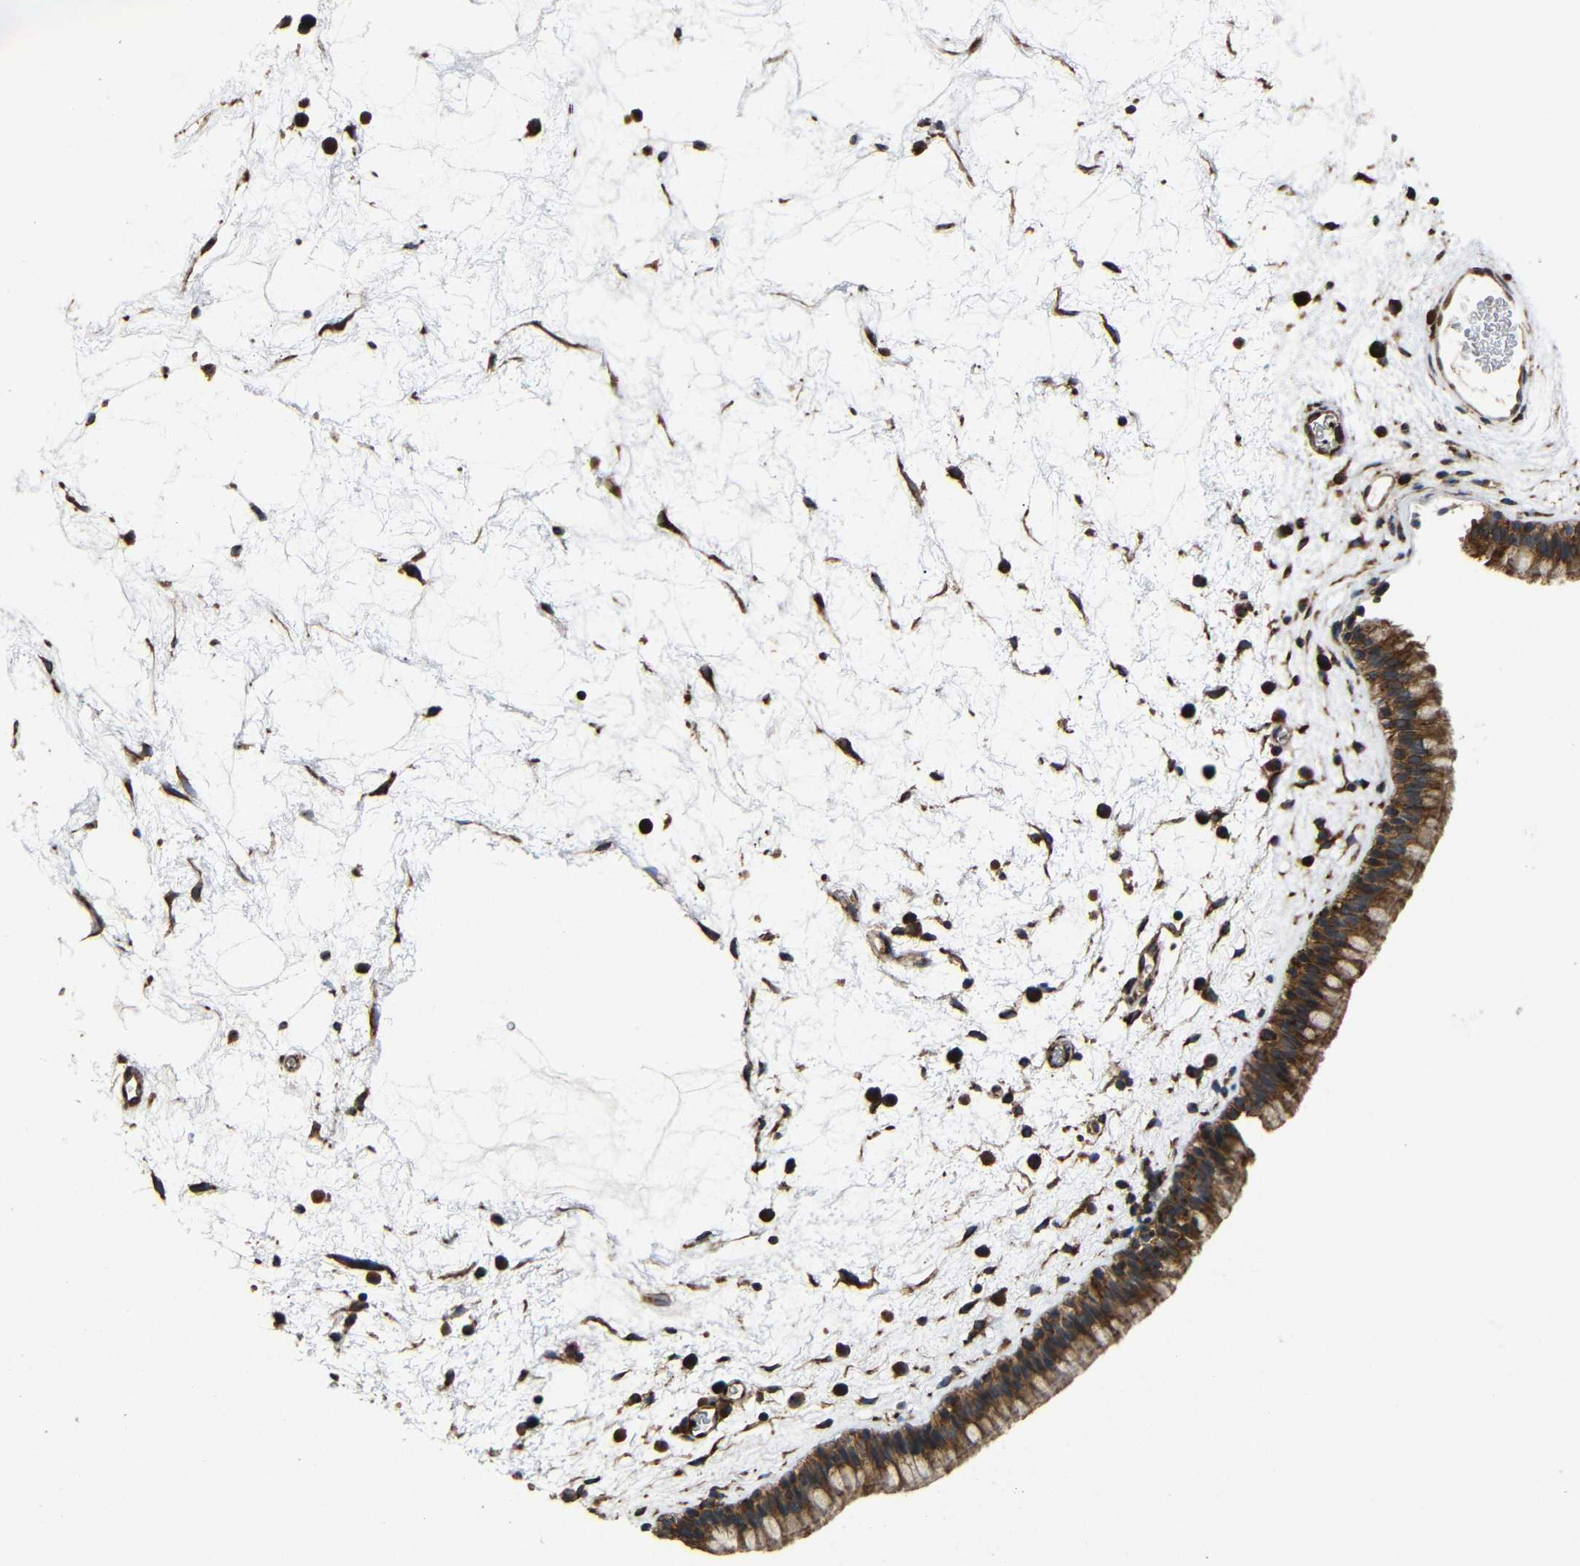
{"staining": {"intensity": "strong", "quantity": ">75%", "location": "cytoplasmic/membranous"}, "tissue": "nasopharynx", "cell_type": "Respiratory epithelial cells", "image_type": "normal", "snomed": [{"axis": "morphology", "description": "Normal tissue, NOS"}, {"axis": "morphology", "description": "Inflammation, NOS"}, {"axis": "topography", "description": "Nasopharynx"}], "caption": "The immunohistochemical stain labels strong cytoplasmic/membranous positivity in respiratory epithelial cells of benign nasopharynx.", "gene": "EIF2S1", "patient": {"sex": "male", "age": 48}}